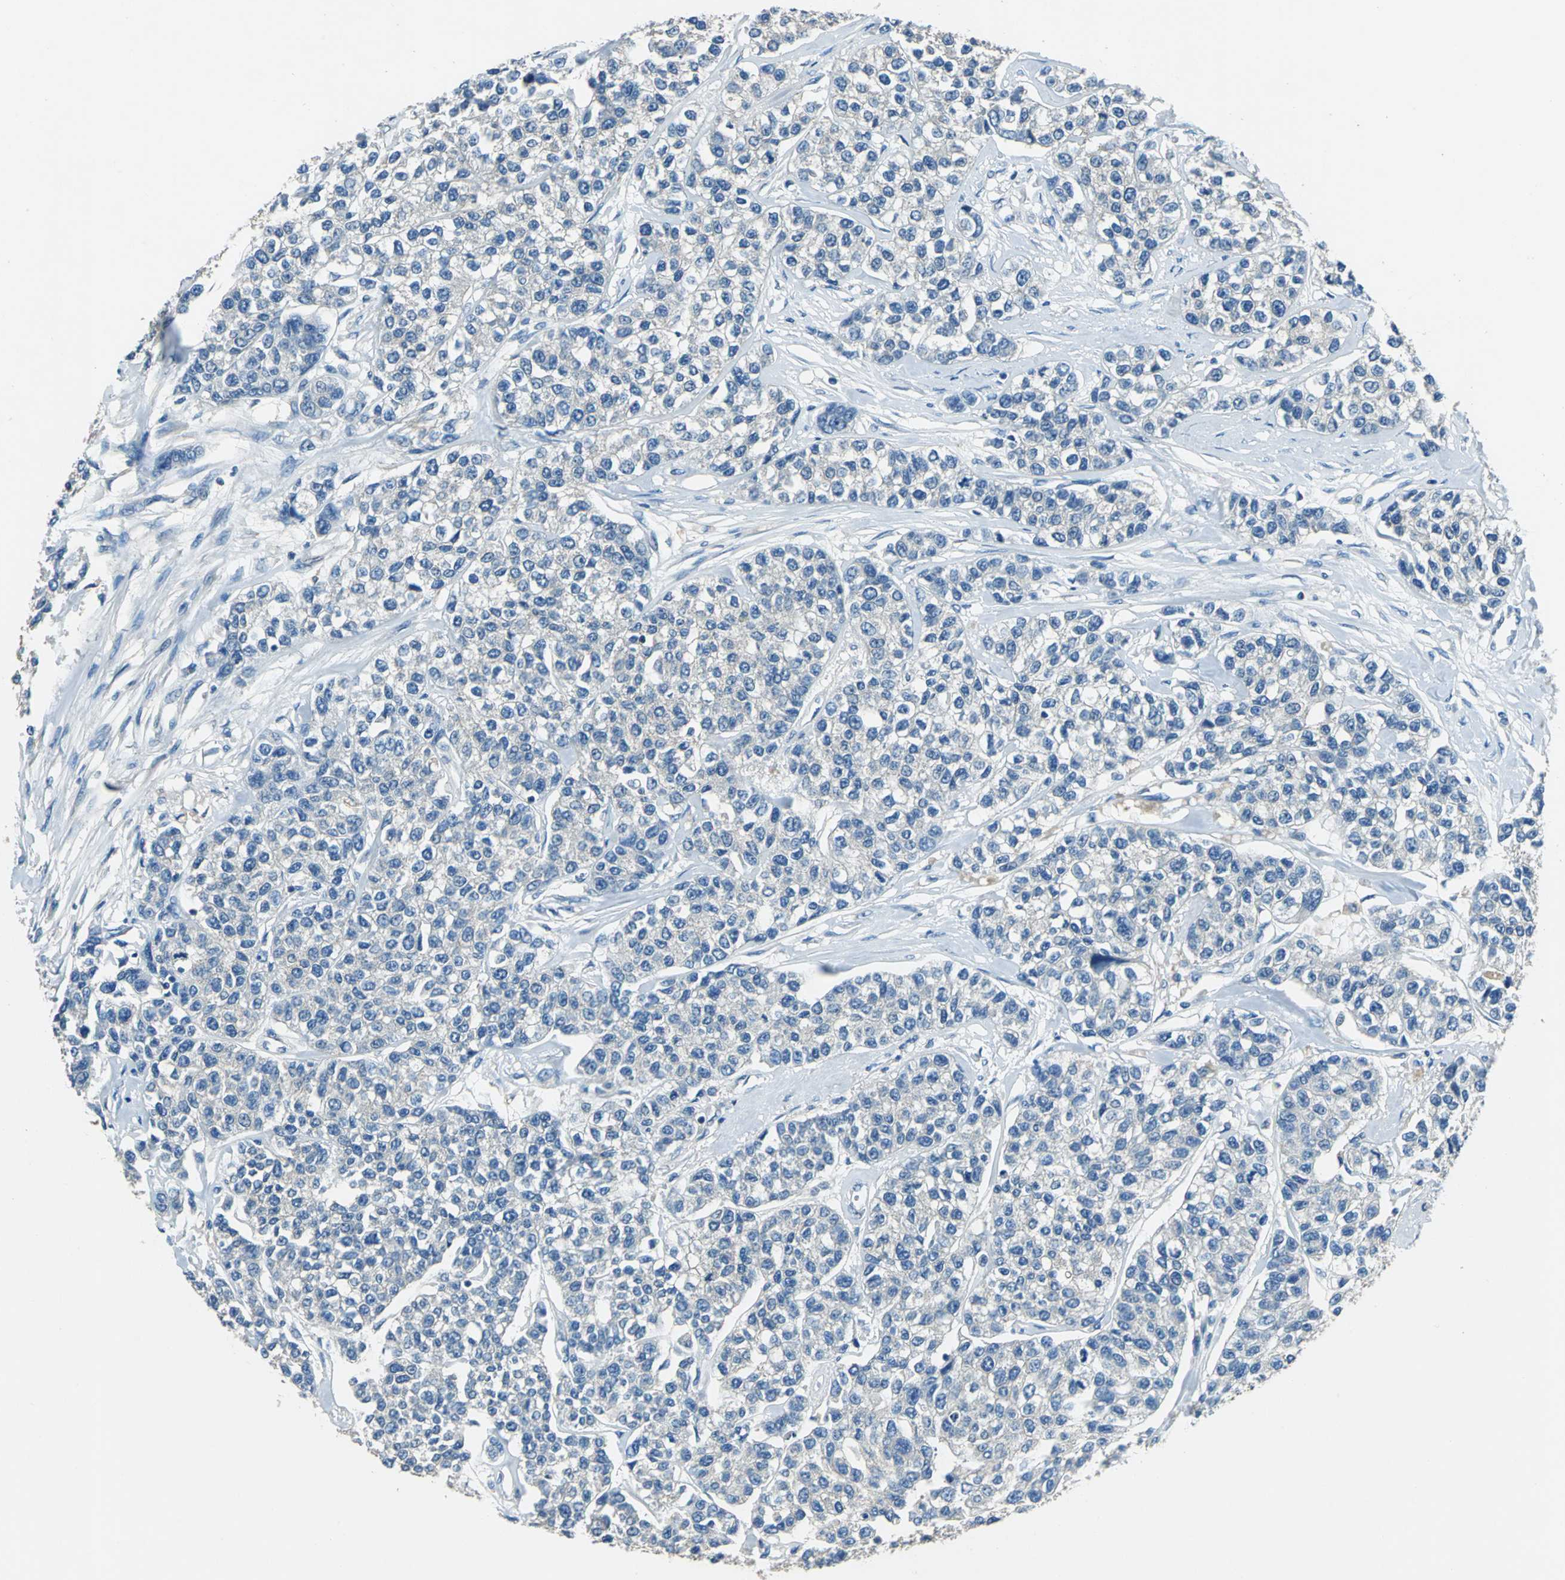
{"staining": {"intensity": "negative", "quantity": "none", "location": "none"}, "tissue": "breast cancer", "cell_type": "Tumor cells", "image_type": "cancer", "snomed": [{"axis": "morphology", "description": "Duct carcinoma"}, {"axis": "topography", "description": "Breast"}], "caption": "Invasive ductal carcinoma (breast) stained for a protein using IHC displays no positivity tumor cells.", "gene": "PRKCA", "patient": {"sex": "female", "age": 51}}